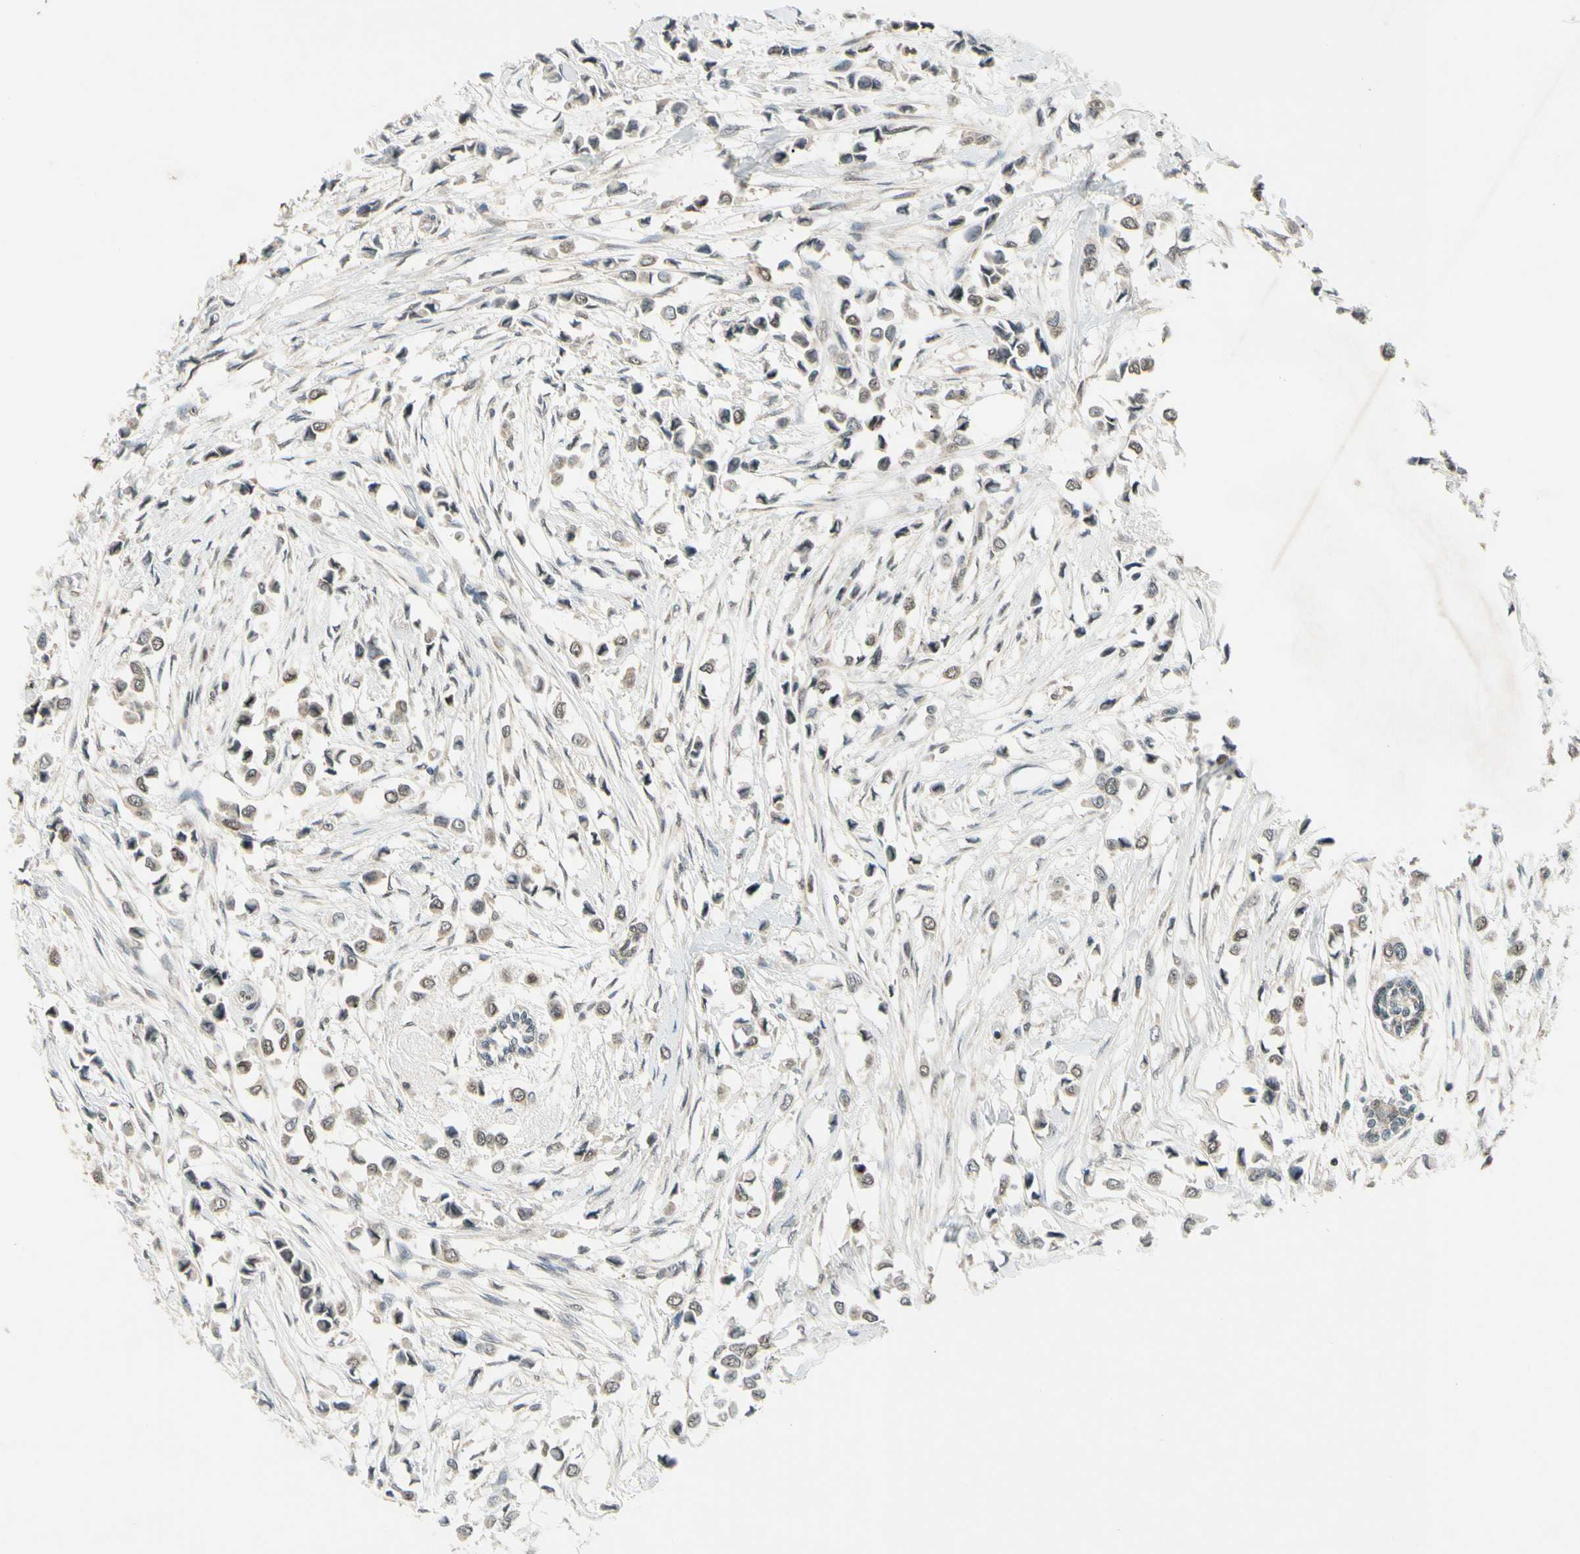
{"staining": {"intensity": "weak", "quantity": ">75%", "location": "cytoplasmic/membranous,nuclear"}, "tissue": "breast cancer", "cell_type": "Tumor cells", "image_type": "cancer", "snomed": [{"axis": "morphology", "description": "Lobular carcinoma"}, {"axis": "topography", "description": "Breast"}], "caption": "Immunohistochemical staining of lobular carcinoma (breast) demonstrates weak cytoplasmic/membranous and nuclear protein expression in approximately >75% of tumor cells. Immunohistochemistry stains the protein of interest in brown and the nuclei are stained blue.", "gene": "ZSCAN12", "patient": {"sex": "female", "age": 51}}